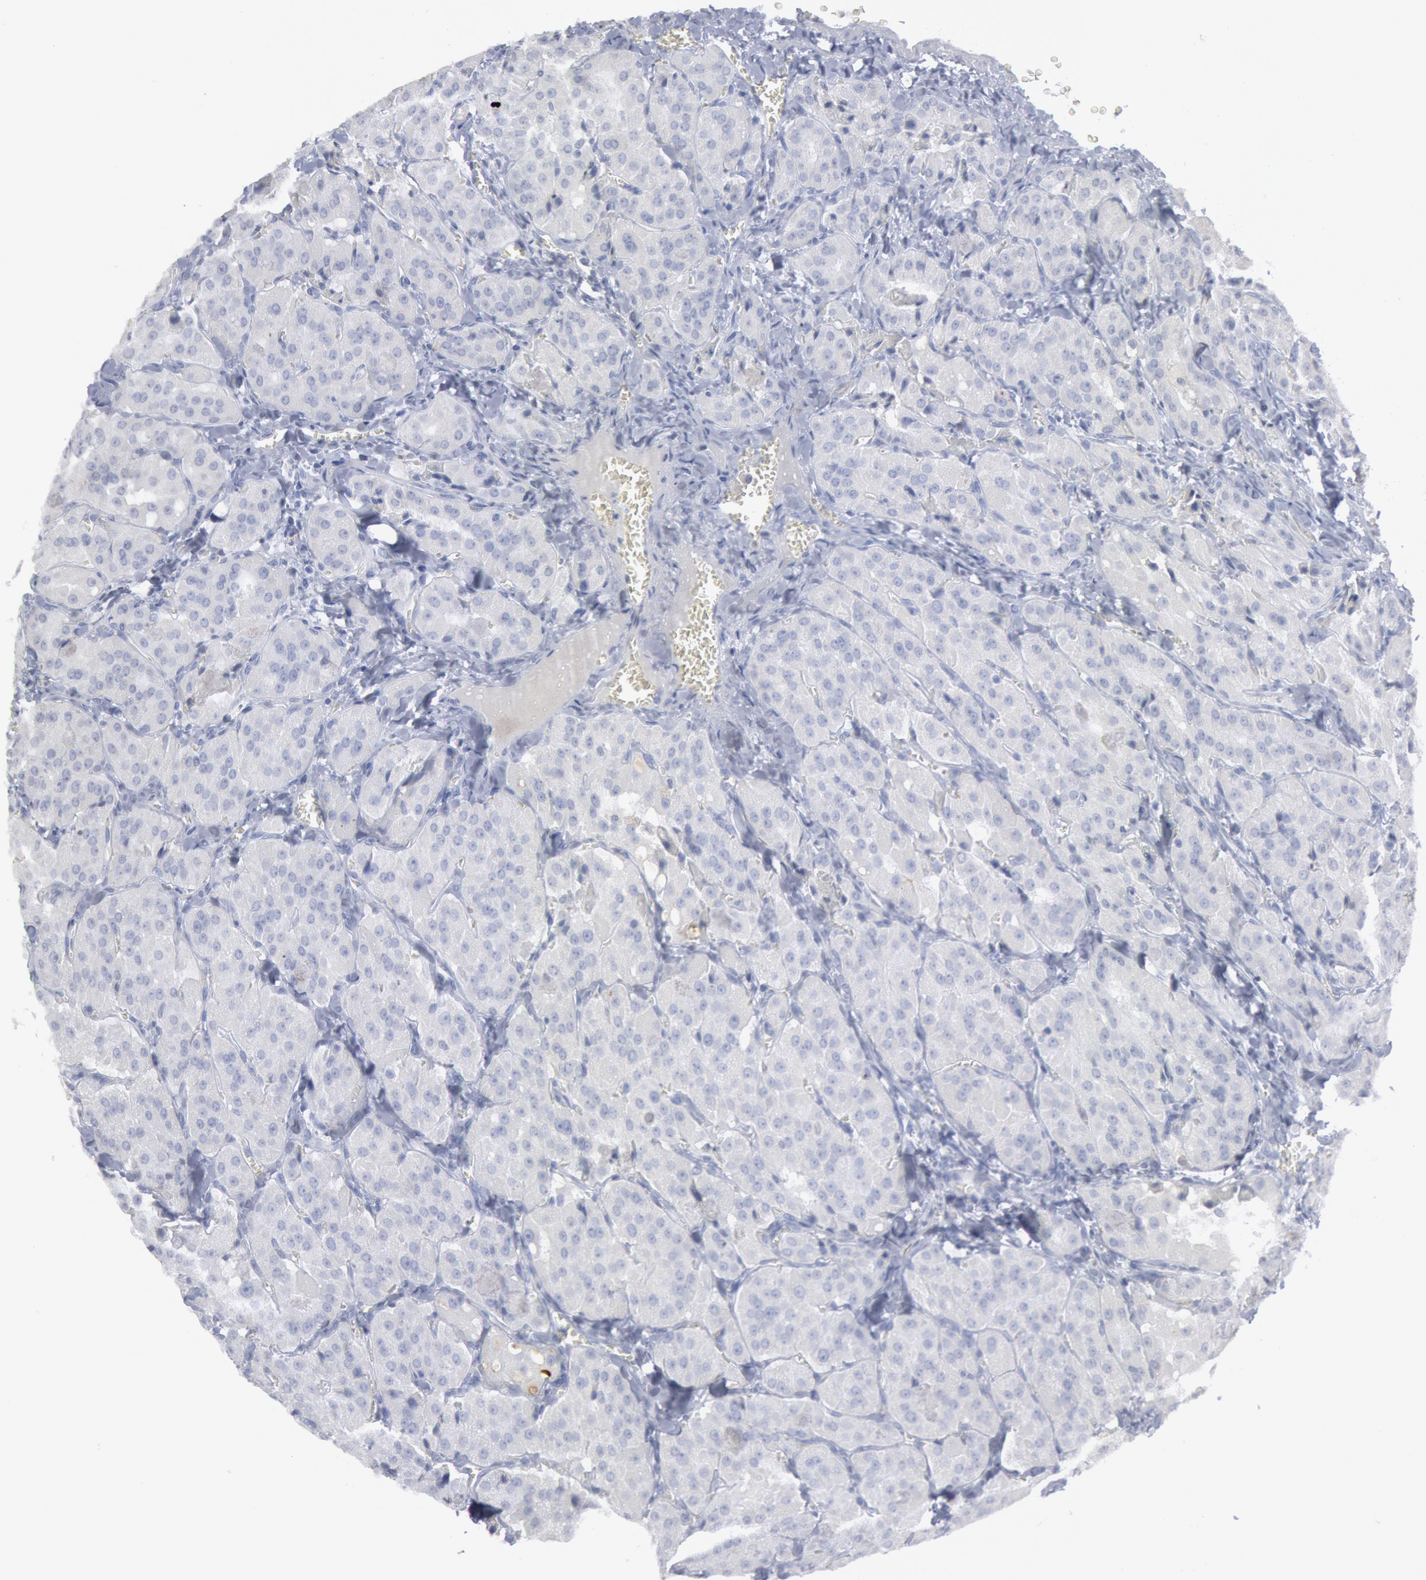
{"staining": {"intensity": "negative", "quantity": "none", "location": "none"}, "tissue": "thyroid cancer", "cell_type": "Tumor cells", "image_type": "cancer", "snomed": [{"axis": "morphology", "description": "Carcinoma, NOS"}, {"axis": "topography", "description": "Thyroid gland"}], "caption": "The micrograph shows no staining of tumor cells in thyroid cancer (carcinoma).", "gene": "DMC1", "patient": {"sex": "male", "age": 76}}